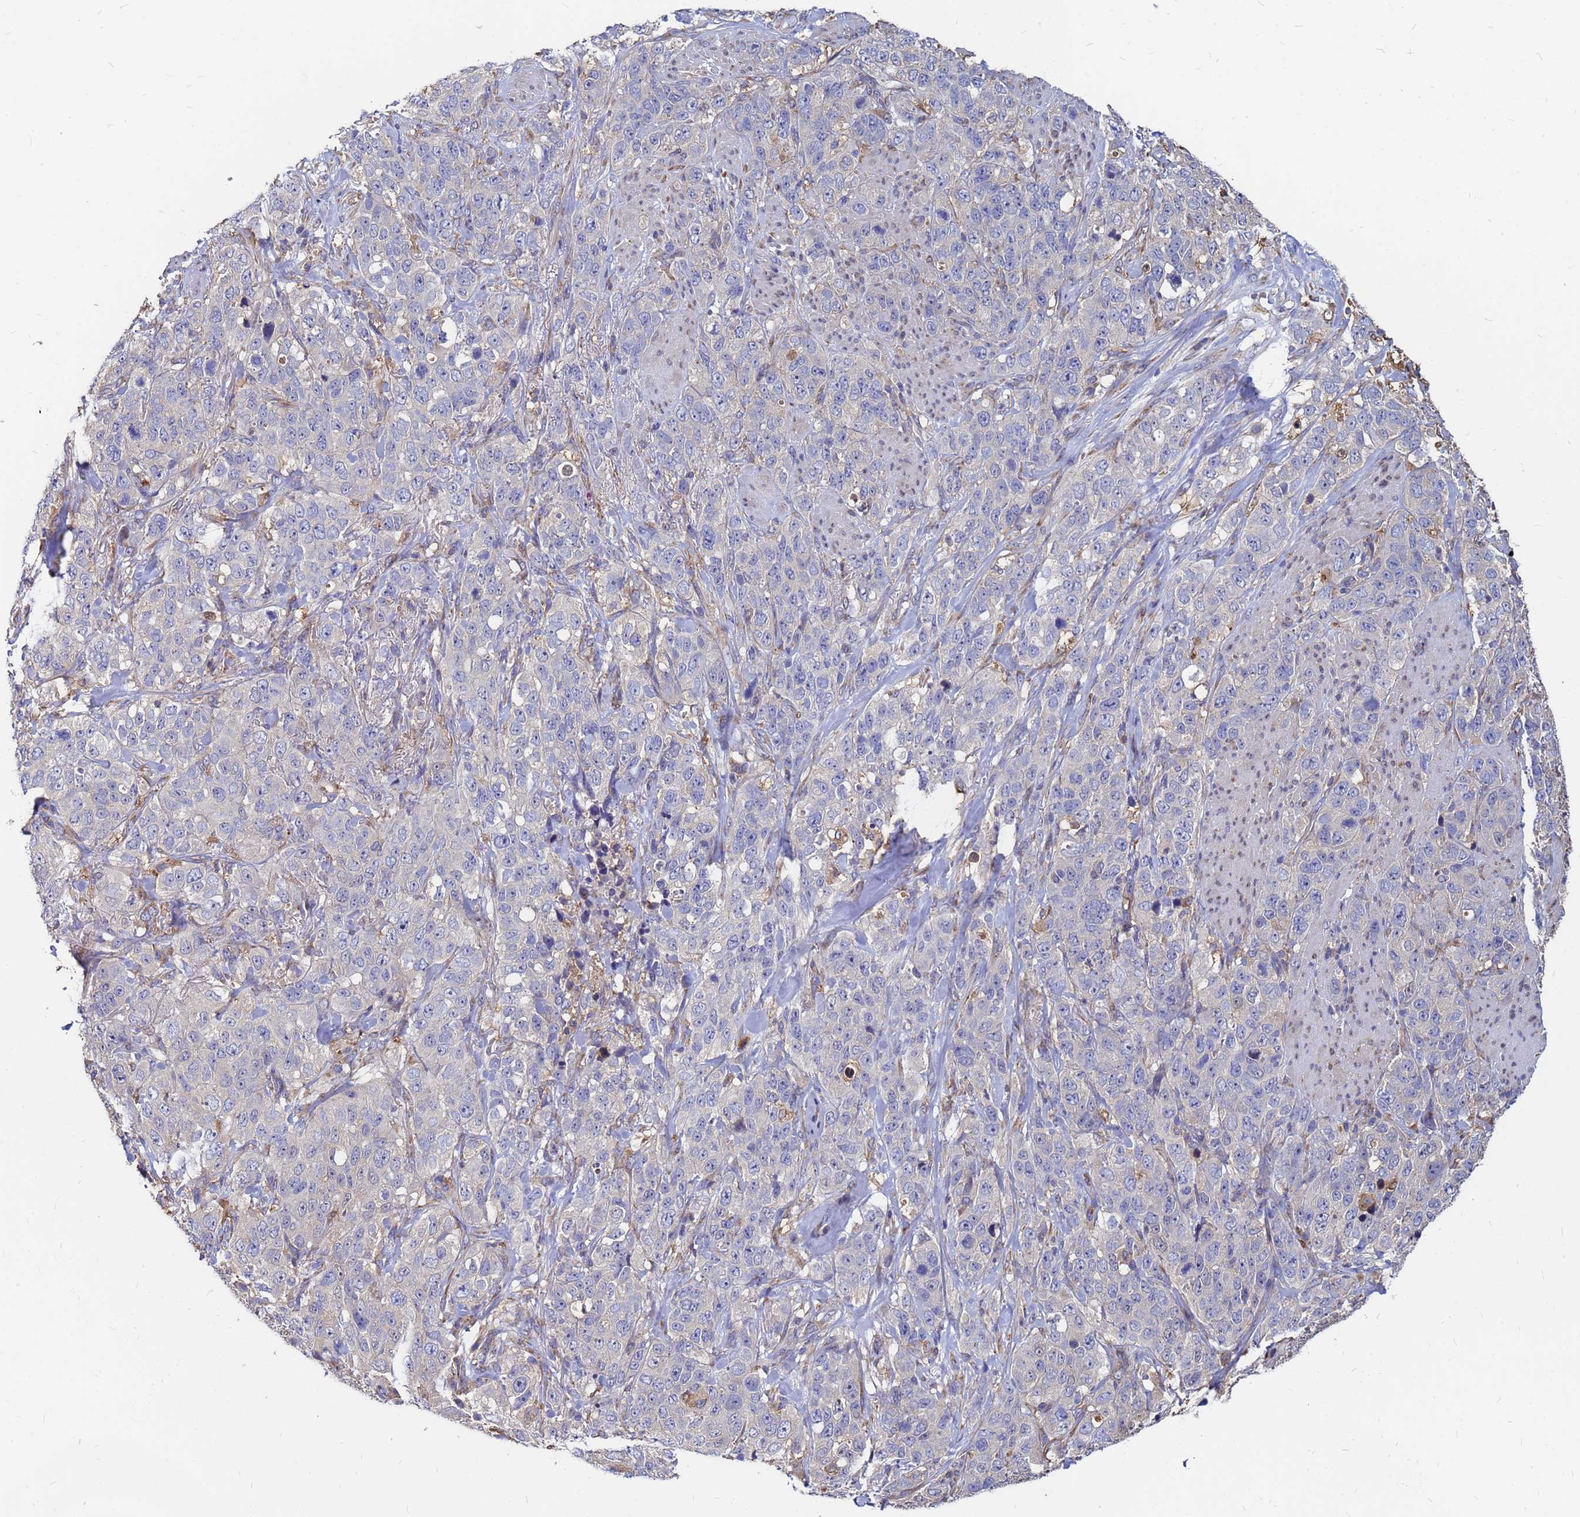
{"staining": {"intensity": "negative", "quantity": "none", "location": "none"}, "tissue": "stomach cancer", "cell_type": "Tumor cells", "image_type": "cancer", "snomed": [{"axis": "morphology", "description": "Adenocarcinoma, NOS"}, {"axis": "topography", "description": "Stomach"}], "caption": "Immunohistochemical staining of human stomach adenocarcinoma demonstrates no significant staining in tumor cells.", "gene": "MOB2", "patient": {"sex": "male", "age": 48}}